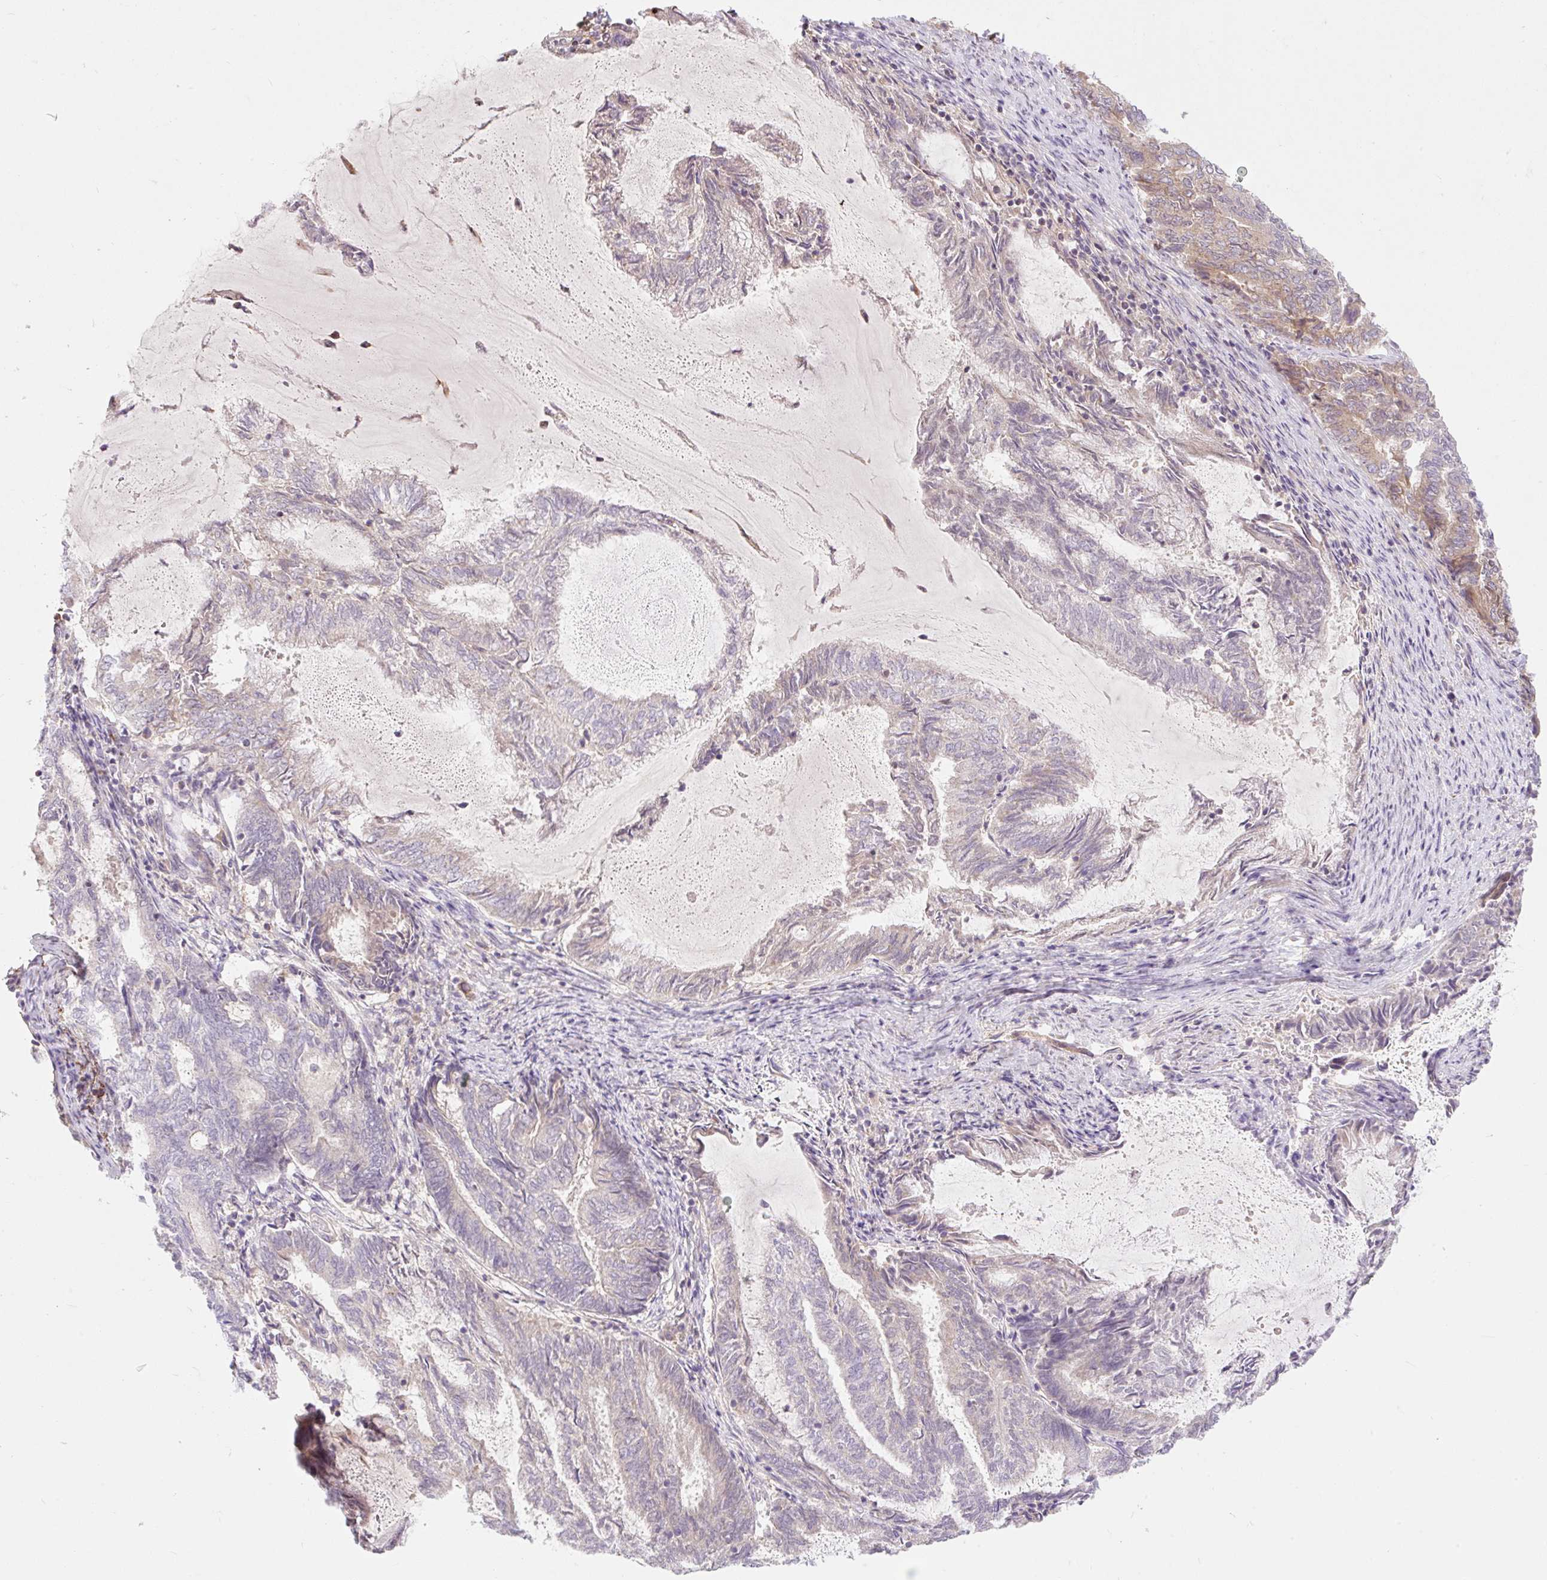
{"staining": {"intensity": "weak", "quantity": "25%-75%", "location": "cytoplasmic/membranous"}, "tissue": "endometrial cancer", "cell_type": "Tumor cells", "image_type": "cancer", "snomed": [{"axis": "morphology", "description": "Adenocarcinoma, NOS"}, {"axis": "topography", "description": "Endometrium"}], "caption": "Protein staining shows weak cytoplasmic/membranous positivity in about 25%-75% of tumor cells in endometrial cancer (adenocarcinoma). The staining was performed using DAB, with brown indicating positive protein expression. Nuclei are stained blue with hematoxylin.", "gene": "EMC10", "patient": {"sex": "female", "age": 80}}